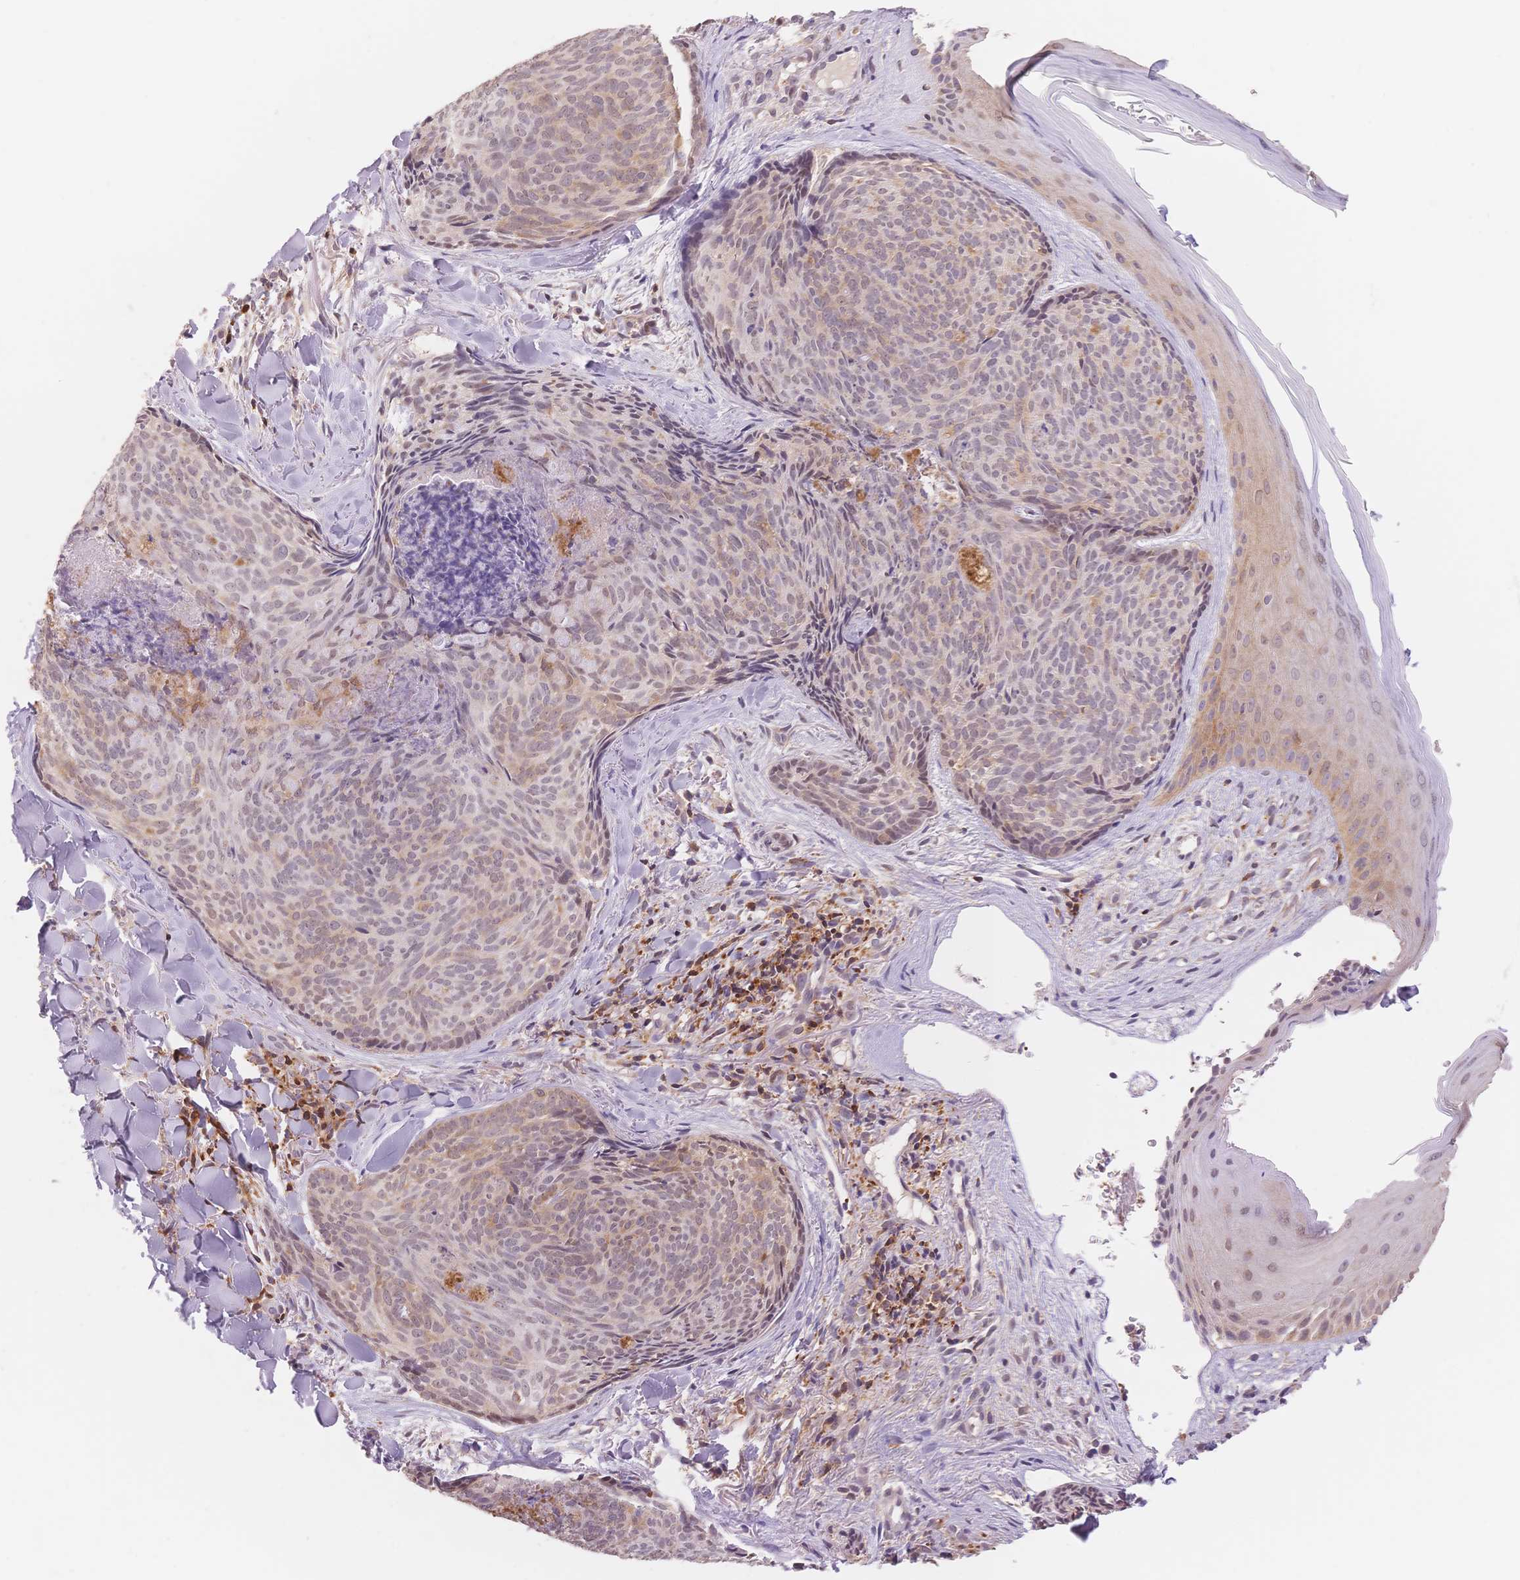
{"staining": {"intensity": "weak", "quantity": "25%-75%", "location": "cytoplasmic/membranous"}, "tissue": "skin cancer", "cell_type": "Tumor cells", "image_type": "cancer", "snomed": [{"axis": "morphology", "description": "Basal cell carcinoma"}, {"axis": "topography", "description": "Skin"}], "caption": "High-power microscopy captured an immunohistochemistry (IHC) histopathology image of skin basal cell carcinoma, revealing weak cytoplasmic/membranous staining in approximately 25%-75% of tumor cells.", "gene": "STK39", "patient": {"sex": "female", "age": 82}}